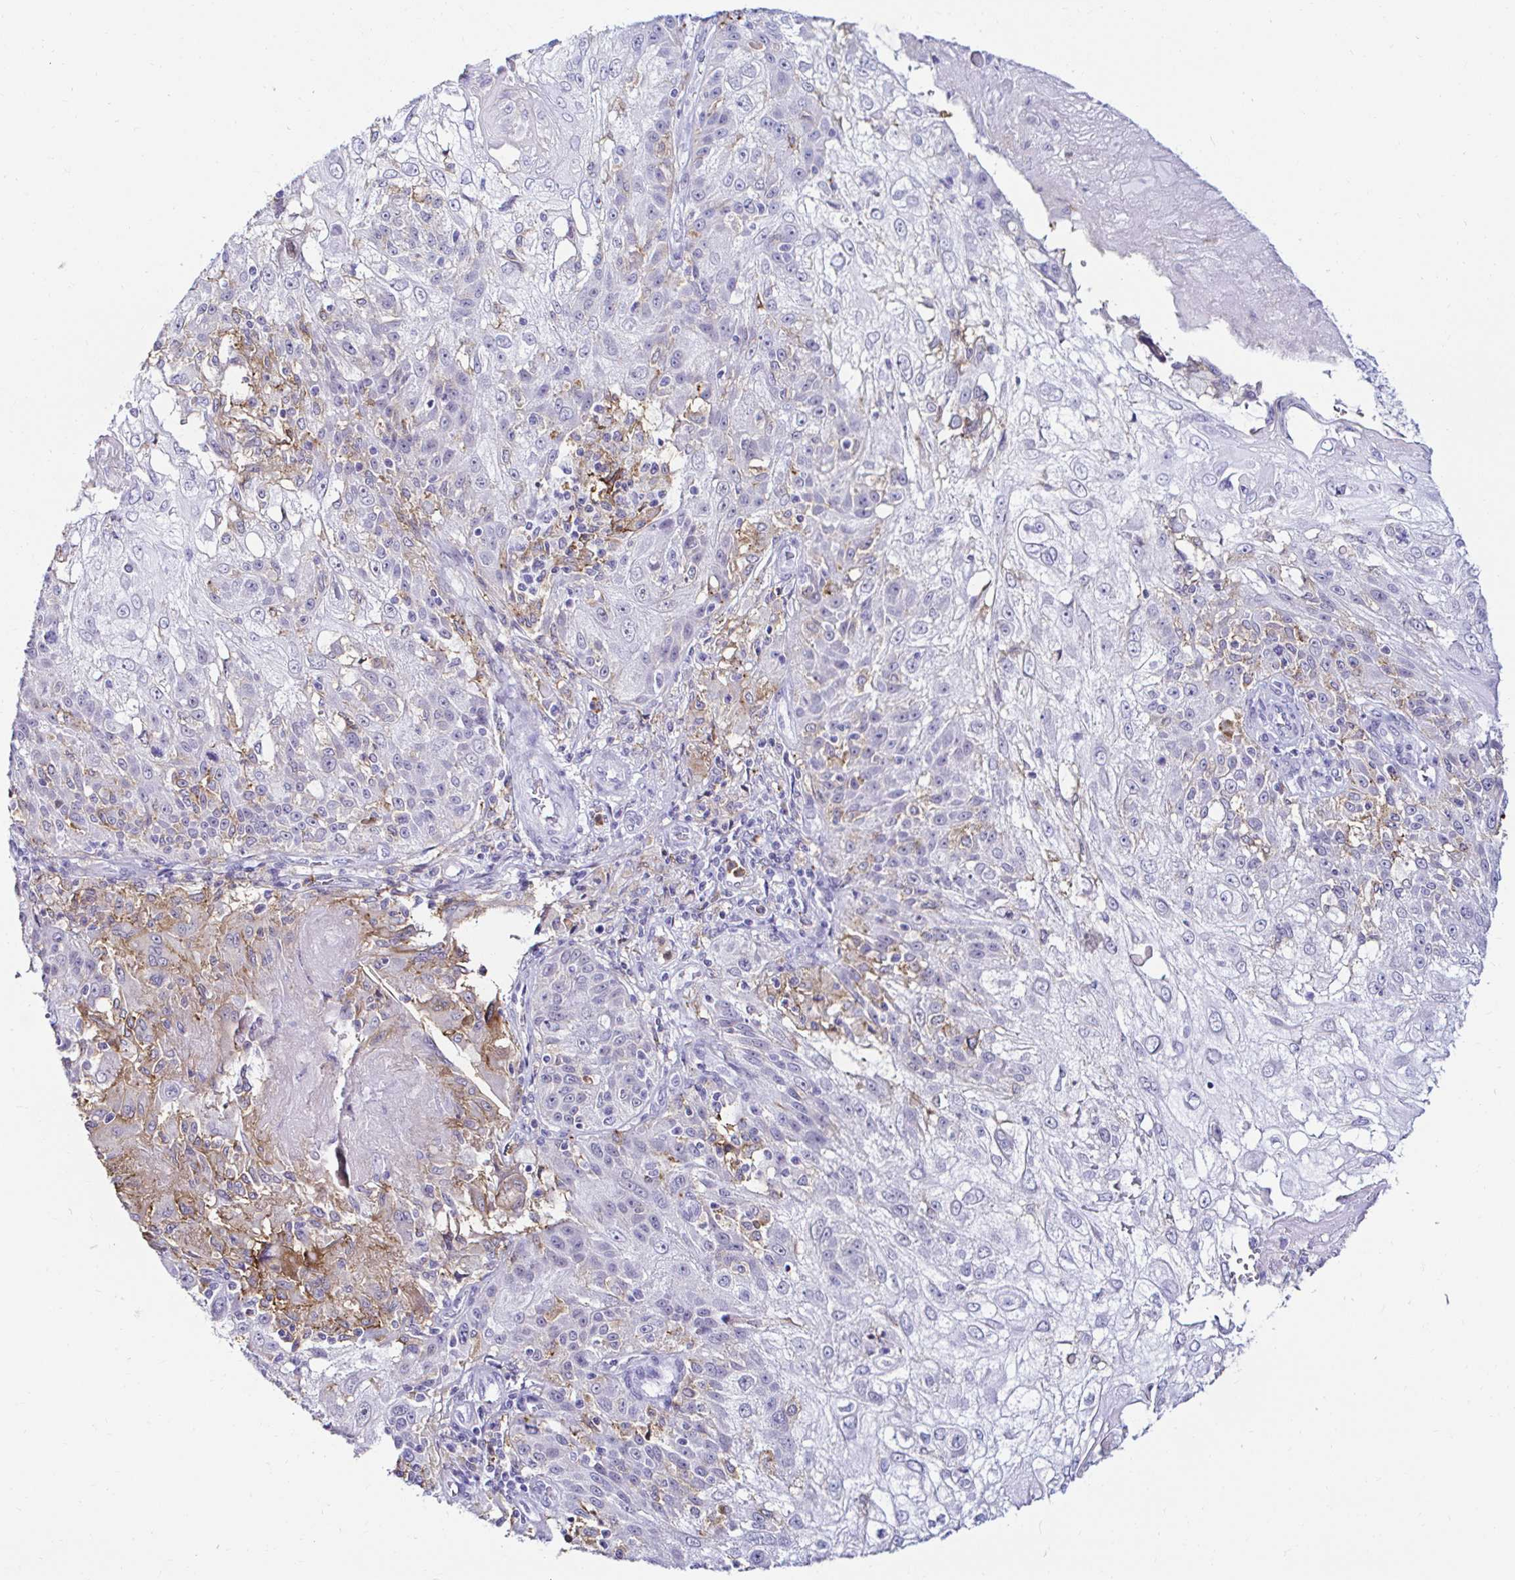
{"staining": {"intensity": "negative", "quantity": "none", "location": "none"}, "tissue": "skin cancer", "cell_type": "Tumor cells", "image_type": "cancer", "snomed": [{"axis": "morphology", "description": "Normal tissue, NOS"}, {"axis": "morphology", "description": "Squamous cell carcinoma, NOS"}, {"axis": "topography", "description": "Skin"}], "caption": "Skin cancer stained for a protein using immunohistochemistry (IHC) exhibits no staining tumor cells.", "gene": "CYBB", "patient": {"sex": "female", "age": 83}}